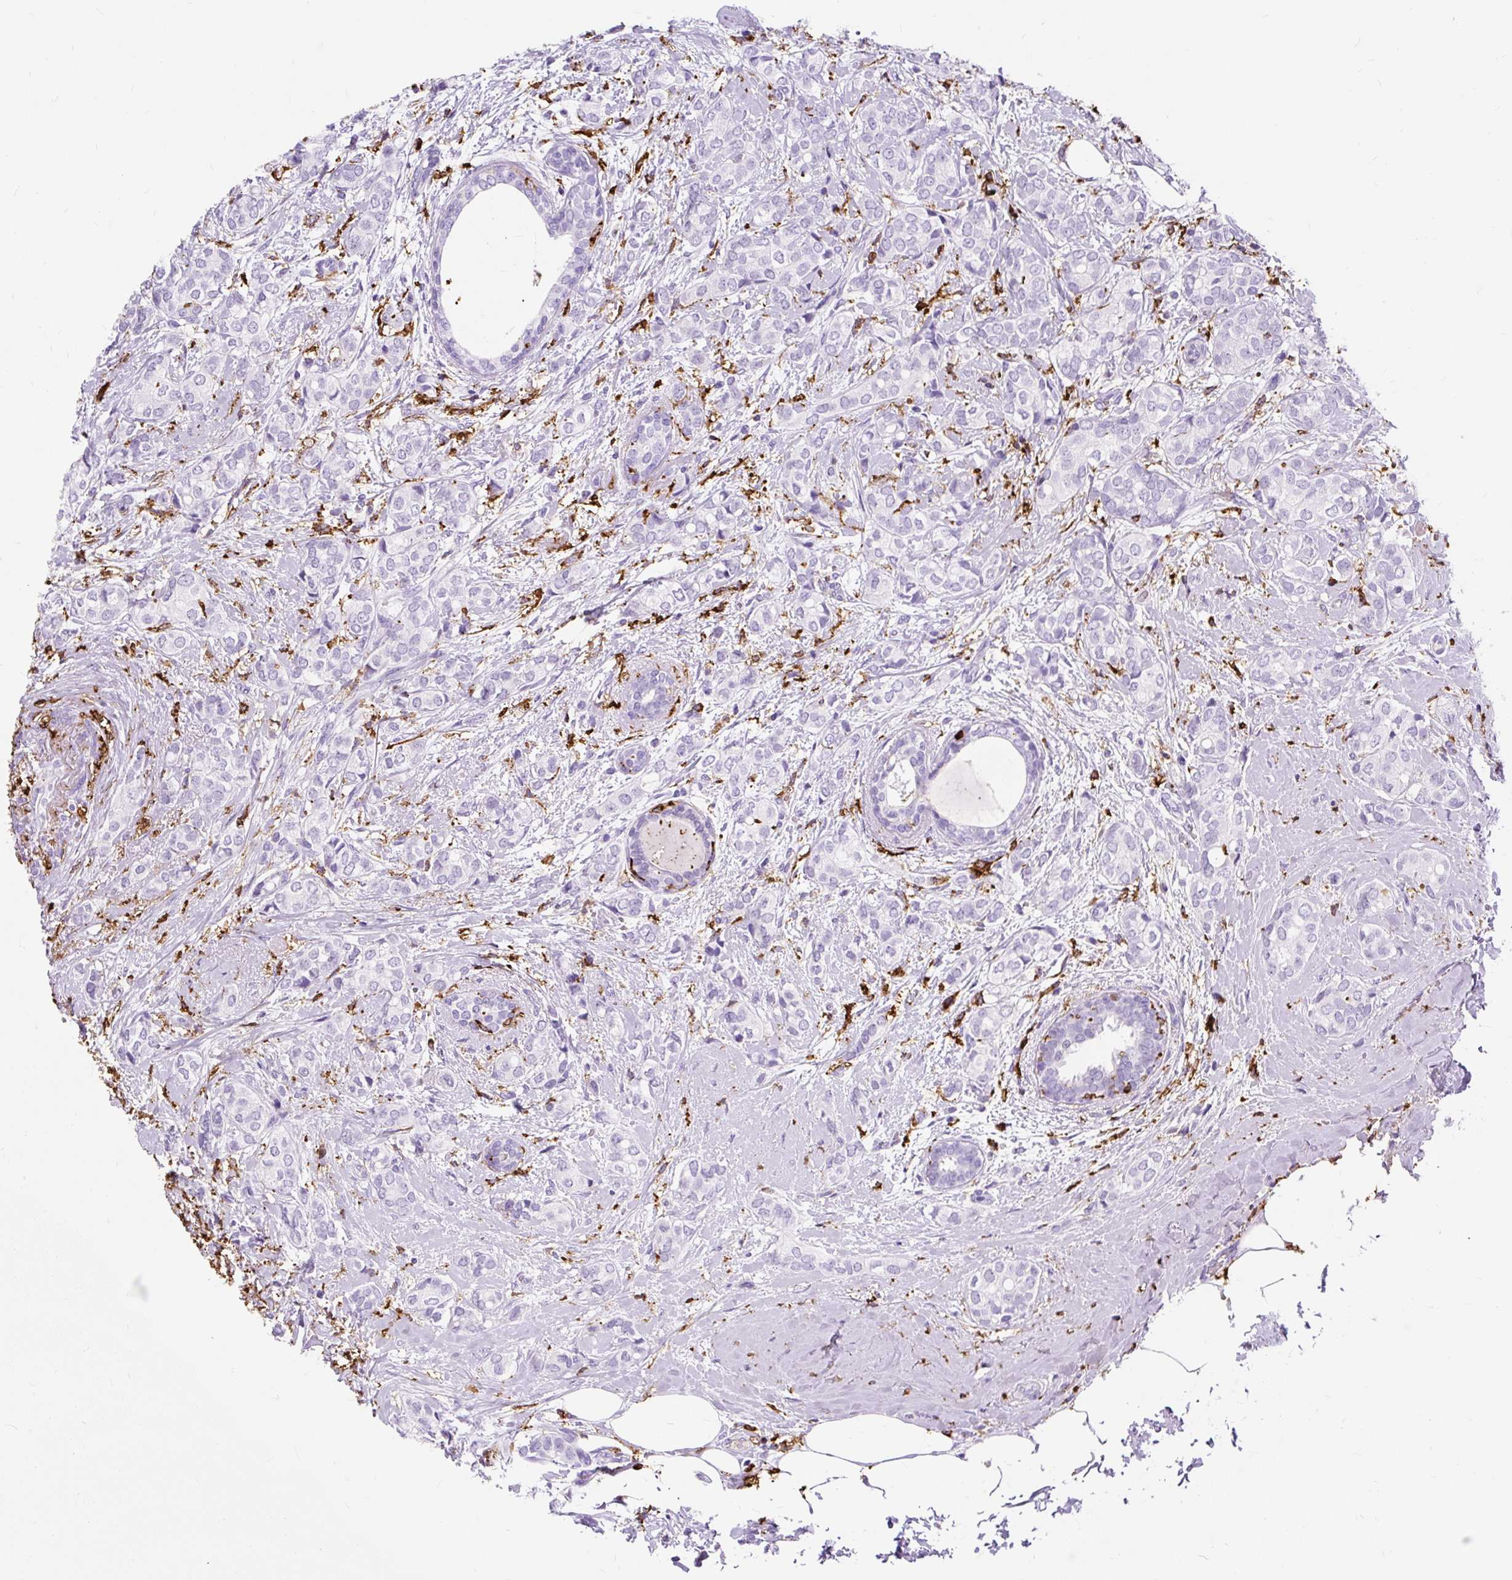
{"staining": {"intensity": "negative", "quantity": "none", "location": "none"}, "tissue": "breast cancer", "cell_type": "Tumor cells", "image_type": "cancer", "snomed": [{"axis": "morphology", "description": "Duct carcinoma"}, {"axis": "topography", "description": "Breast"}], "caption": "Tumor cells are negative for brown protein staining in invasive ductal carcinoma (breast). (DAB immunohistochemistry (IHC) with hematoxylin counter stain).", "gene": "HLA-DRA", "patient": {"sex": "female", "age": 73}}